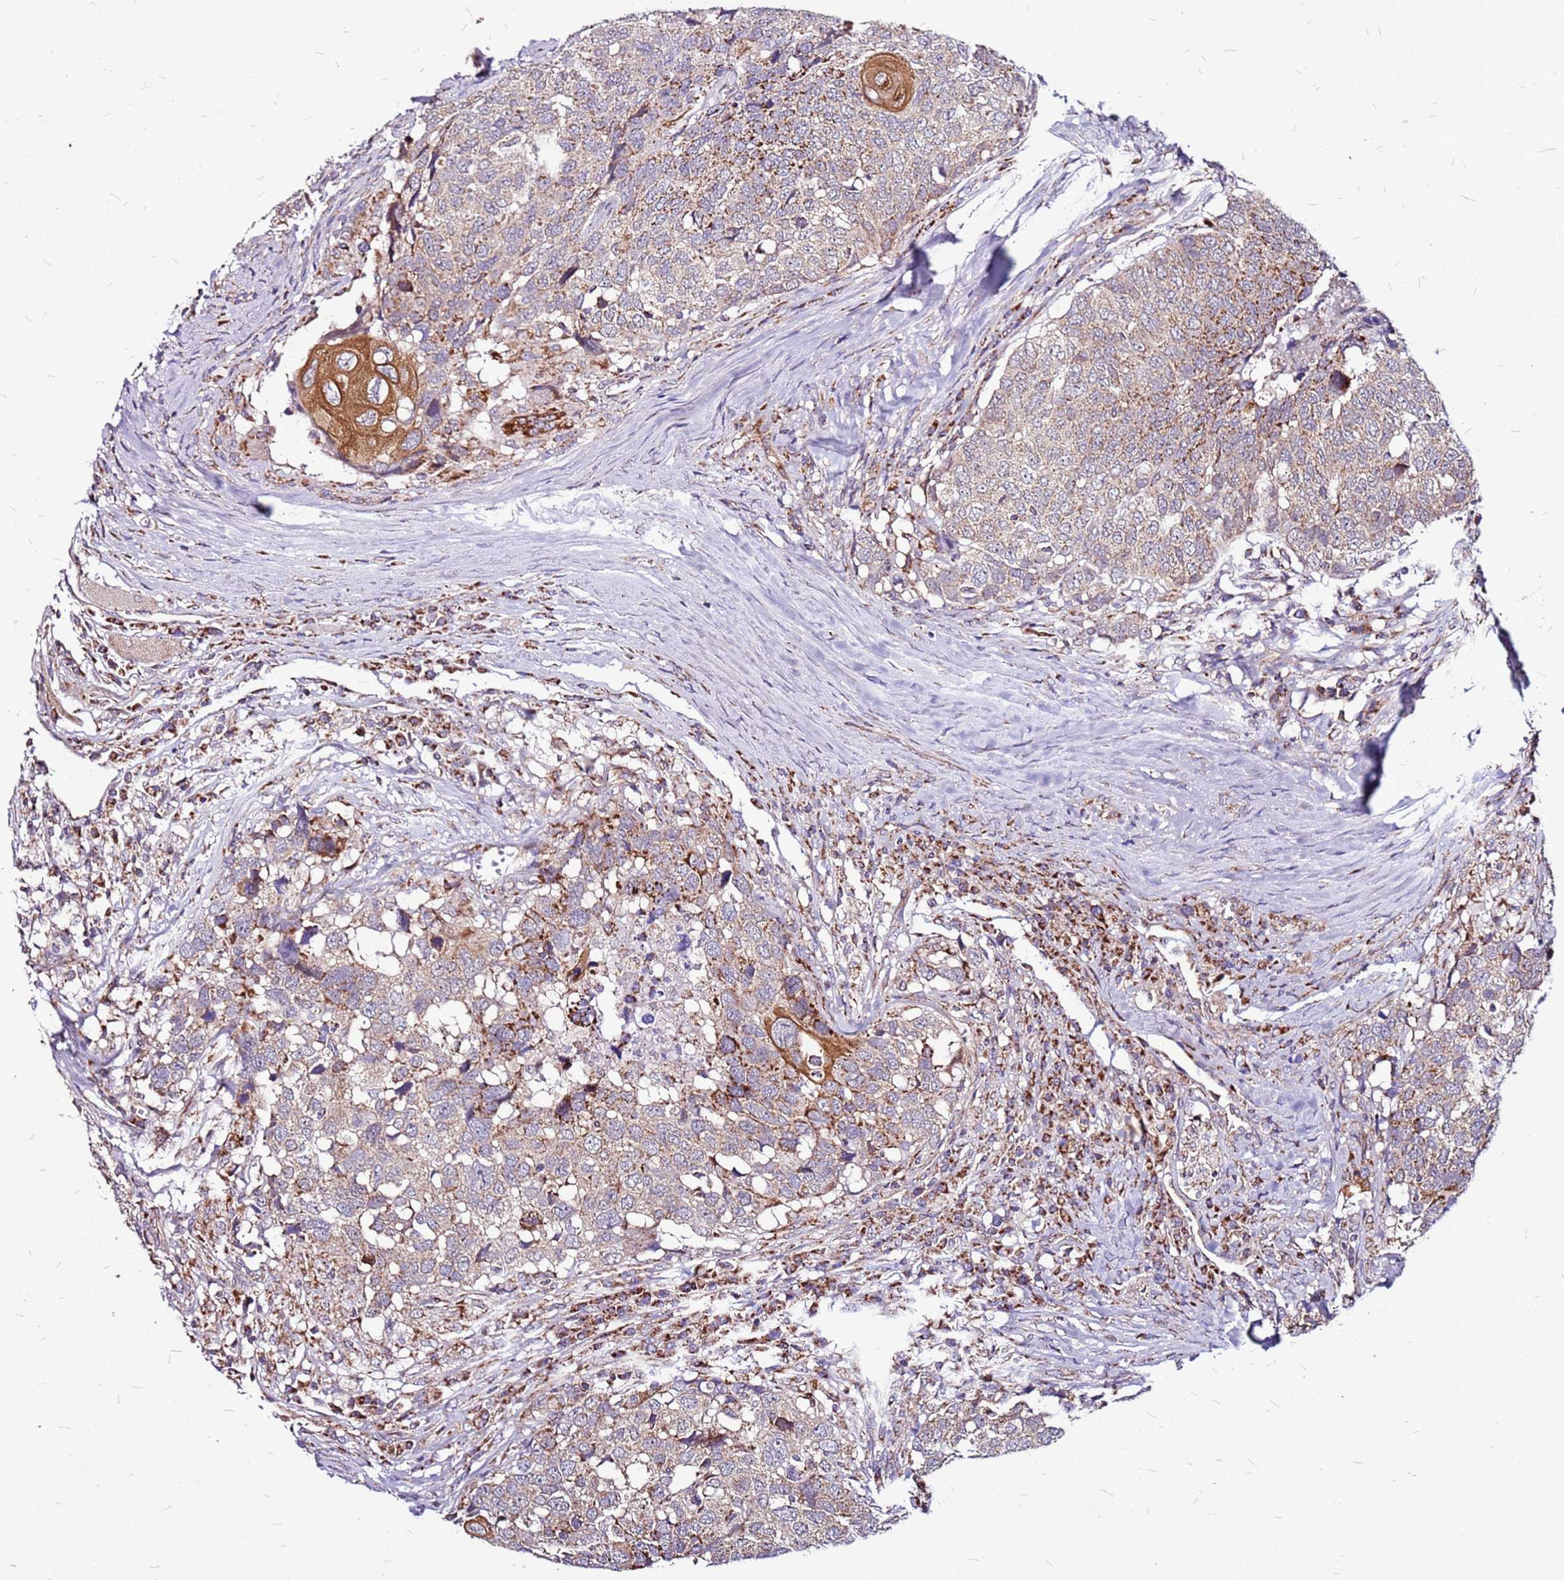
{"staining": {"intensity": "moderate", "quantity": "<25%", "location": "cytoplasmic/membranous"}, "tissue": "head and neck cancer", "cell_type": "Tumor cells", "image_type": "cancer", "snomed": [{"axis": "morphology", "description": "Squamous cell carcinoma, NOS"}, {"axis": "topography", "description": "Head-Neck"}], "caption": "This is a histology image of IHC staining of squamous cell carcinoma (head and neck), which shows moderate positivity in the cytoplasmic/membranous of tumor cells.", "gene": "OR51T1", "patient": {"sex": "male", "age": 66}}